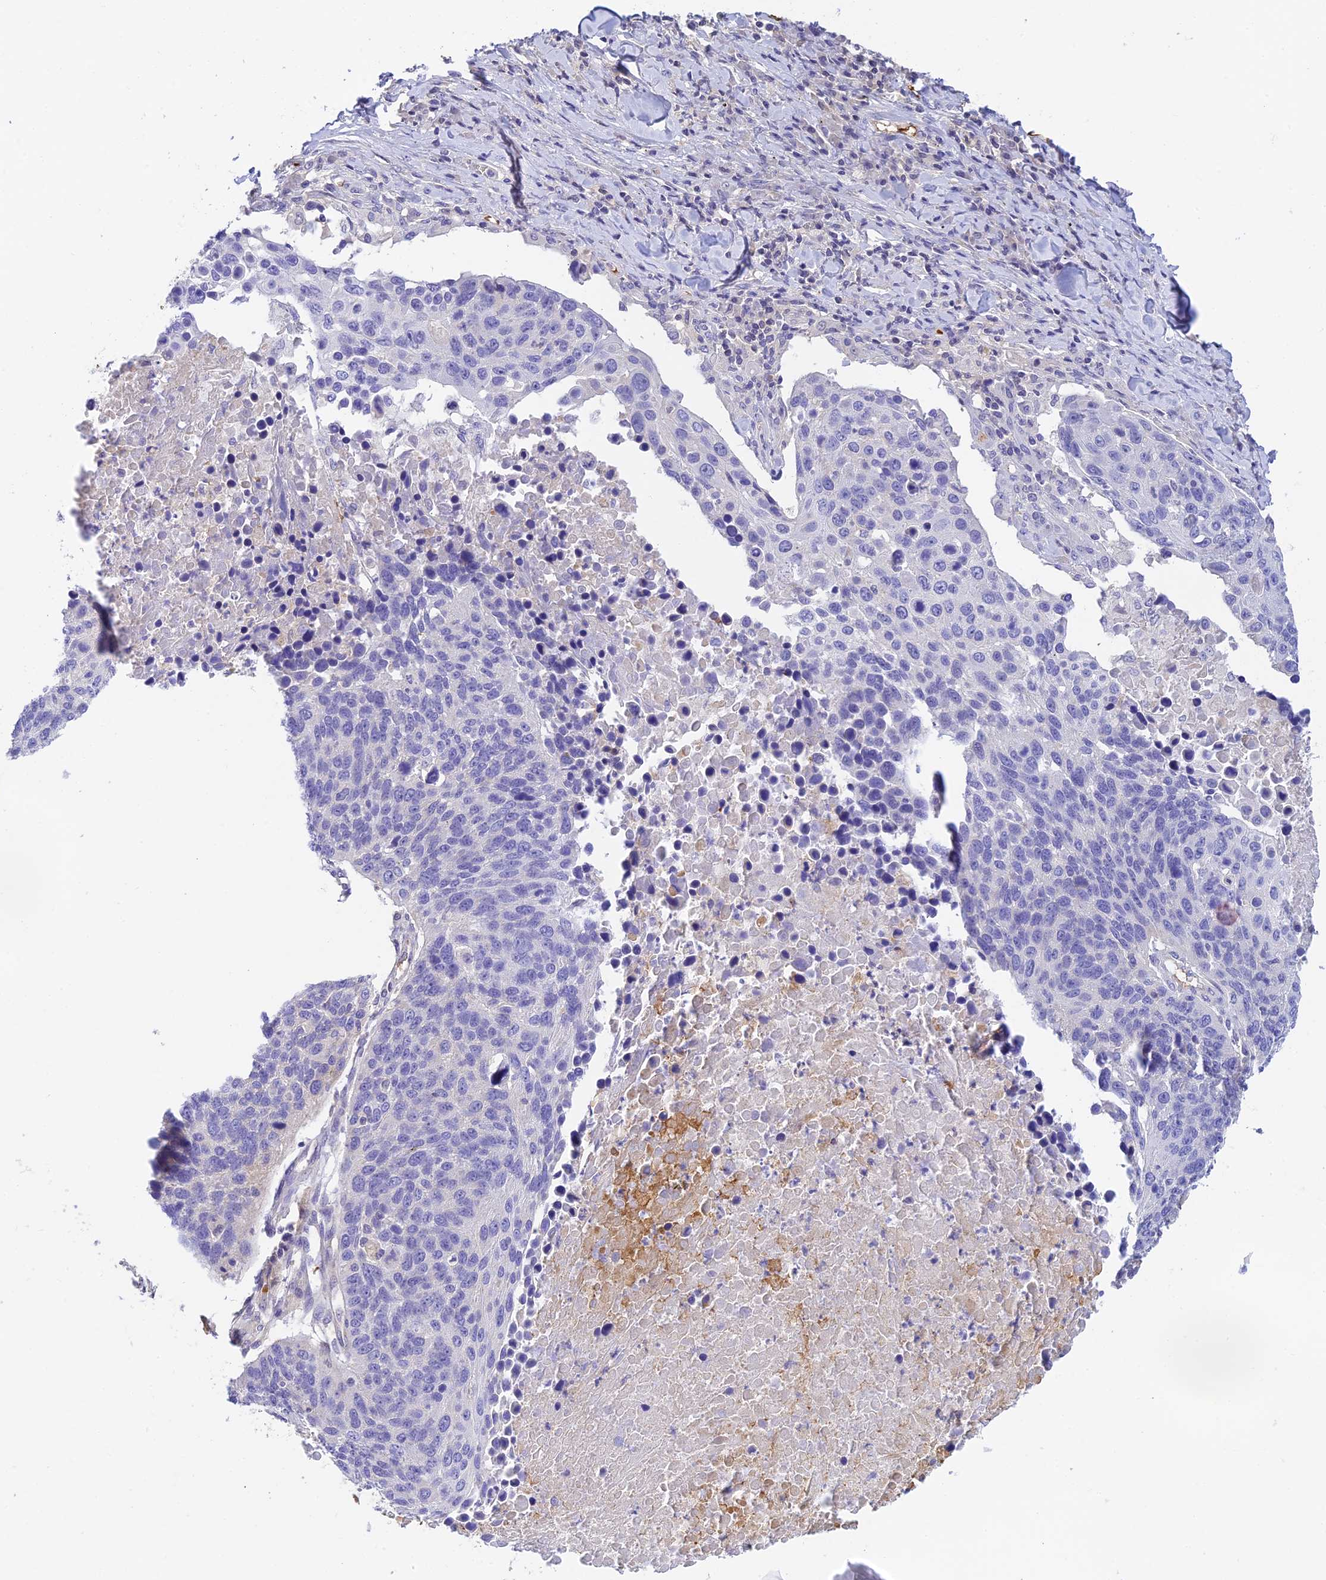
{"staining": {"intensity": "negative", "quantity": "none", "location": "none"}, "tissue": "lung cancer", "cell_type": "Tumor cells", "image_type": "cancer", "snomed": [{"axis": "morphology", "description": "Normal tissue, NOS"}, {"axis": "morphology", "description": "Squamous cell carcinoma, NOS"}, {"axis": "topography", "description": "Lymph node"}, {"axis": "topography", "description": "Lung"}], "caption": "Immunohistochemical staining of human lung cancer (squamous cell carcinoma) shows no significant staining in tumor cells. (Stains: DAB immunohistochemistry with hematoxylin counter stain, Microscopy: brightfield microscopy at high magnification).", "gene": "HDHD2", "patient": {"sex": "male", "age": 66}}